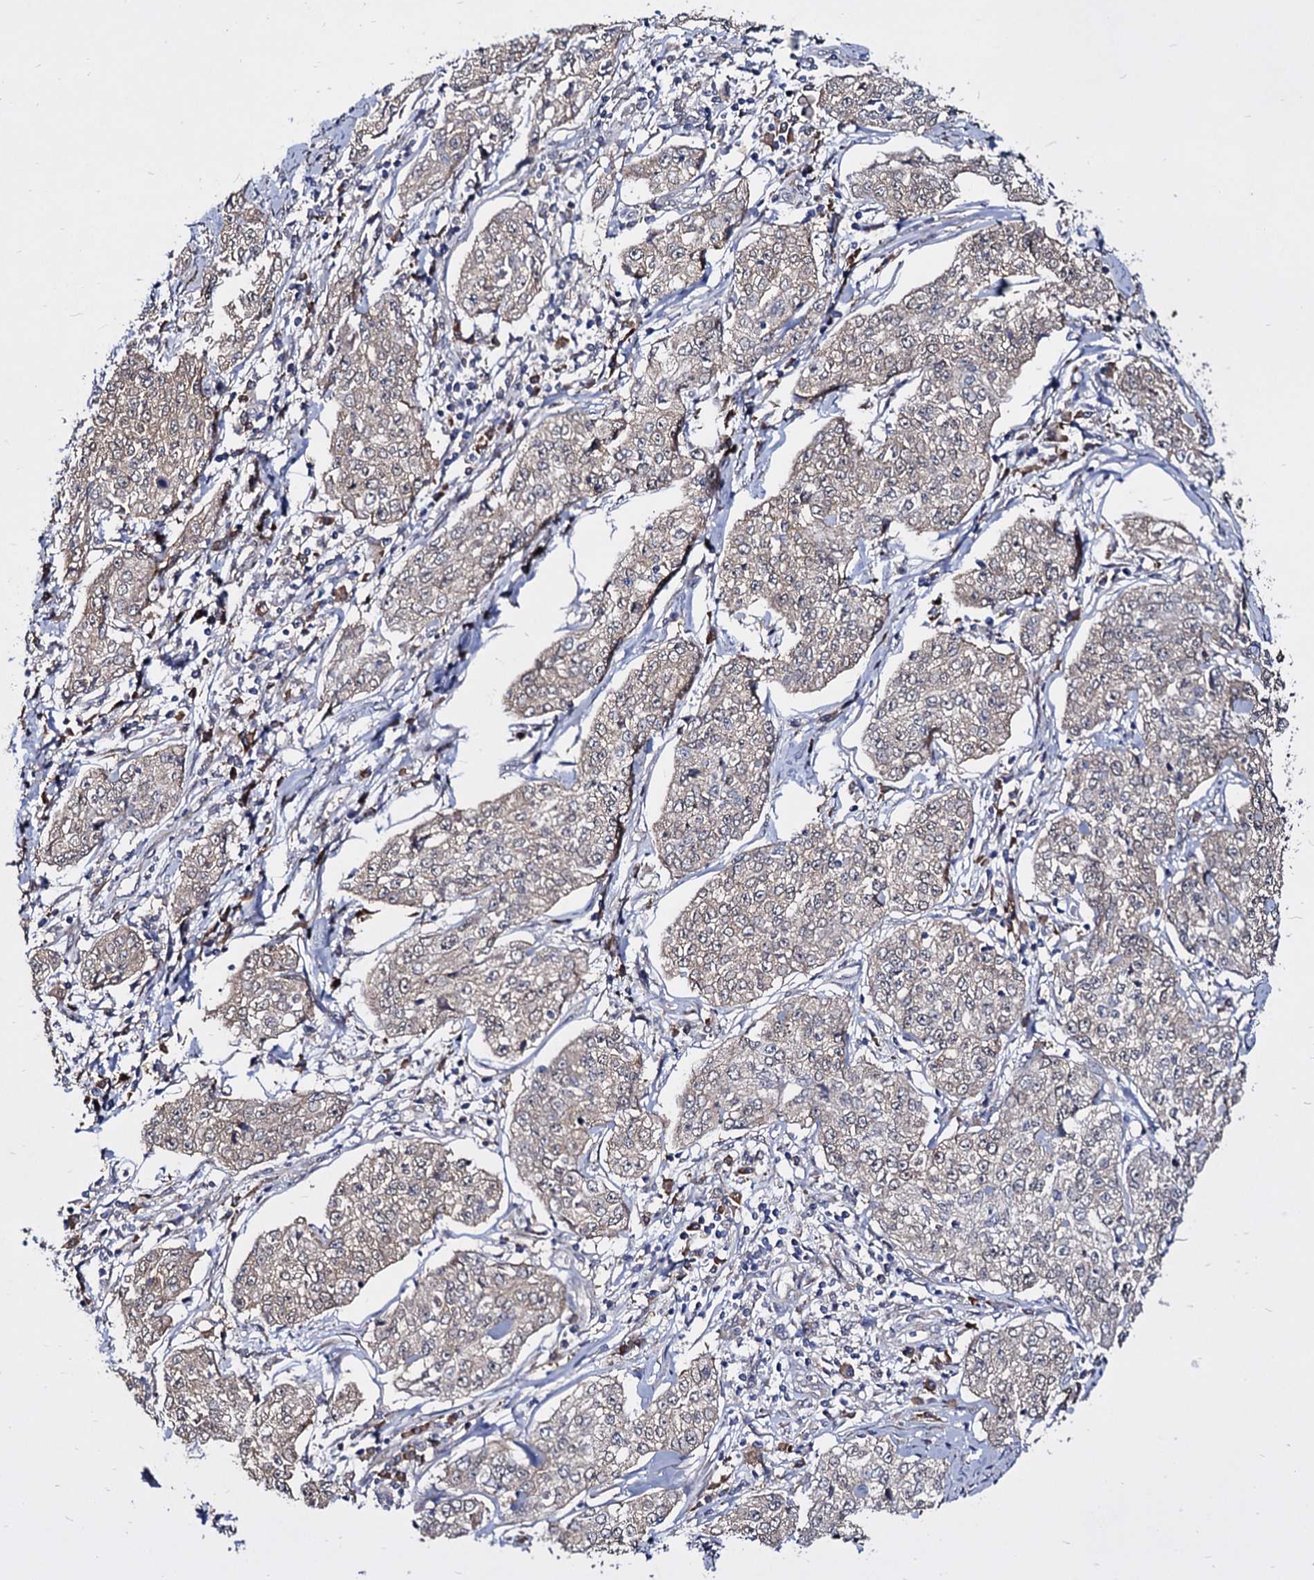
{"staining": {"intensity": "weak", "quantity": "<25%", "location": "cytoplasmic/membranous"}, "tissue": "cervical cancer", "cell_type": "Tumor cells", "image_type": "cancer", "snomed": [{"axis": "morphology", "description": "Squamous cell carcinoma, NOS"}, {"axis": "topography", "description": "Cervix"}], "caption": "The image demonstrates no staining of tumor cells in cervical cancer.", "gene": "NME1", "patient": {"sex": "female", "age": 35}}